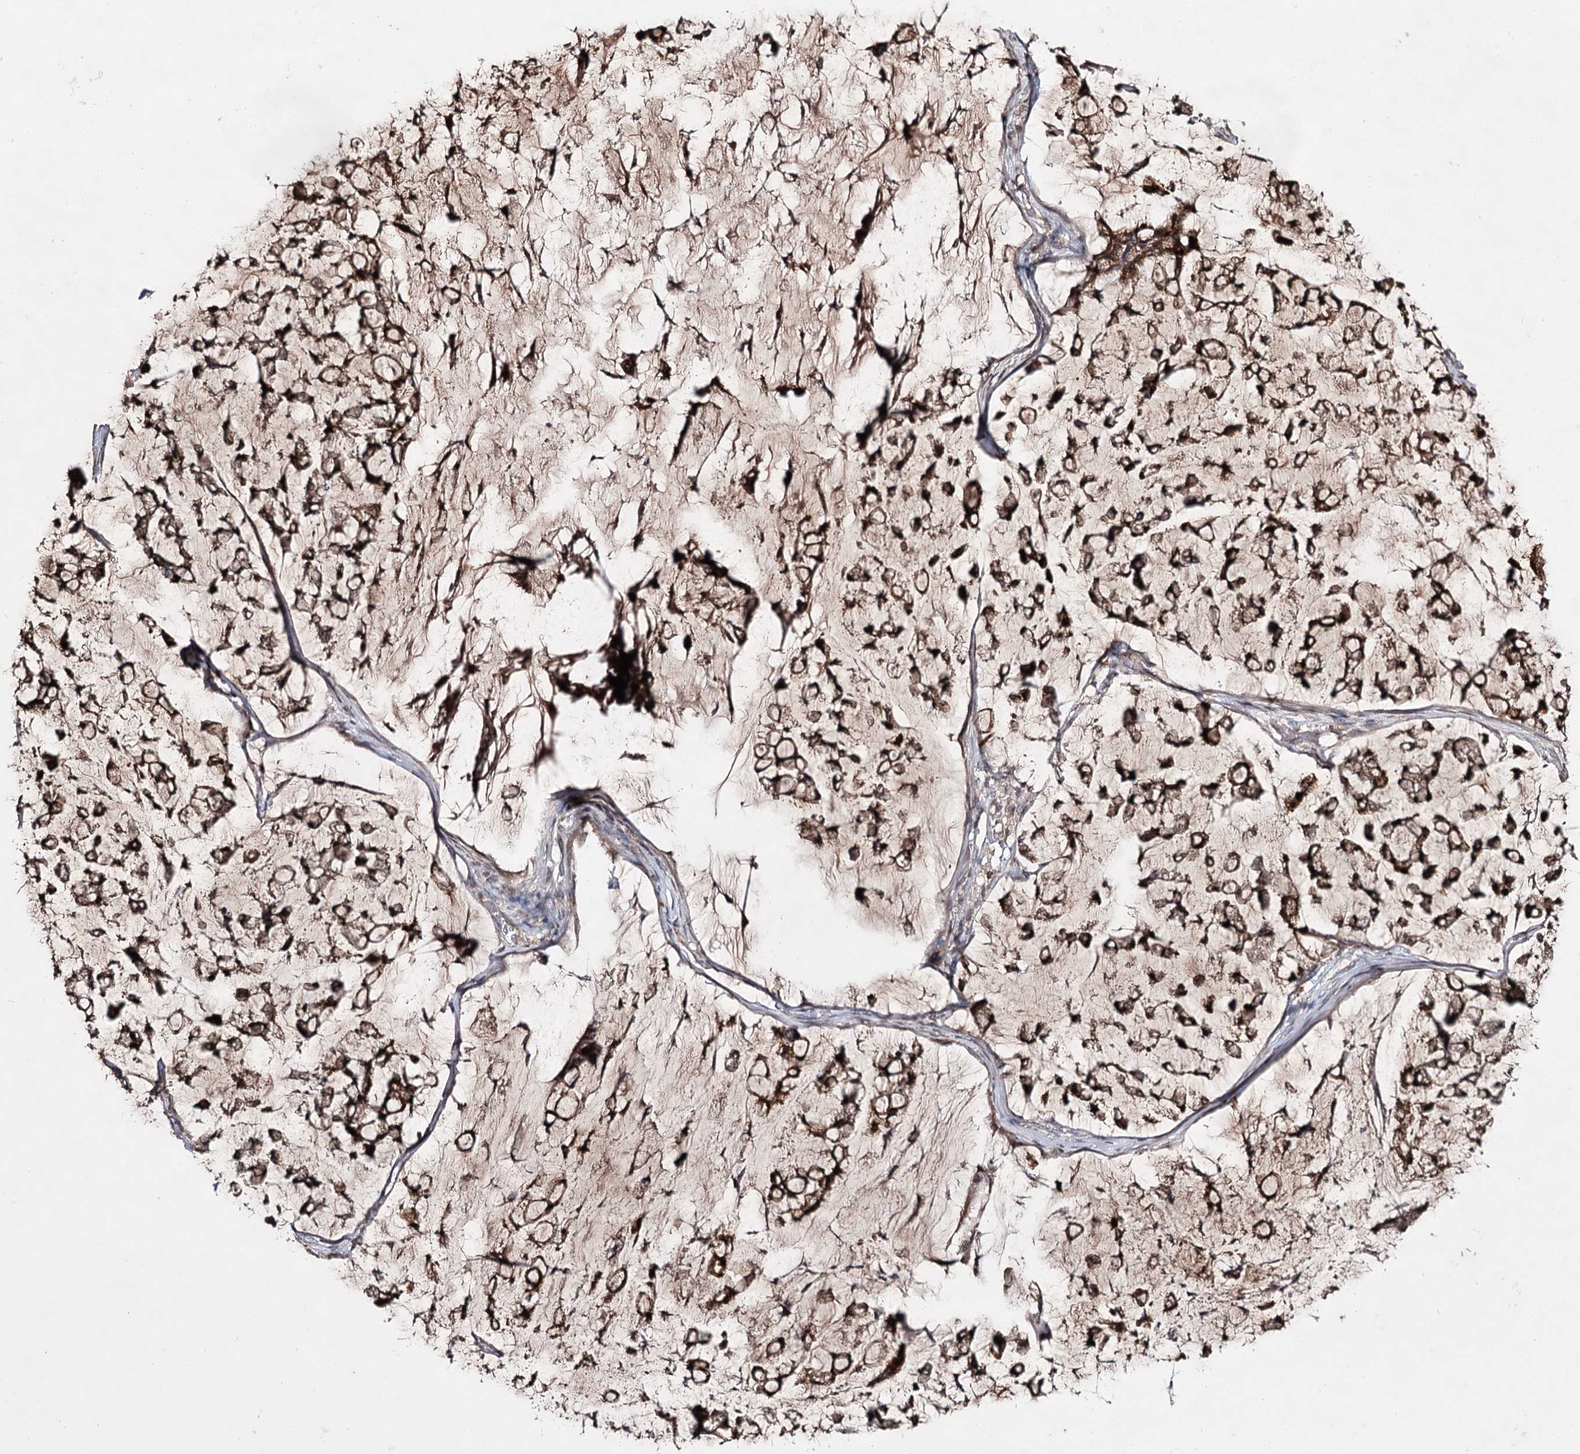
{"staining": {"intensity": "strong", "quantity": ">75%", "location": "cytoplasmic/membranous"}, "tissue": "stomach cancer", "cell_type": "Tumor cells", "image_type": "cancer", "snomed": [{"axis": "morphology", "description": "Adenocarcinoma, NOS"}, {"axis": "topography", "description": "Stomach, lower"}], "caption": "An image of stomach cancer stained for a protein reveals strong cytoplasmic/membranous brown staining in tumor cells.", "gene": "ACTR6", "patient": {"sex": "male", "age": 67}}